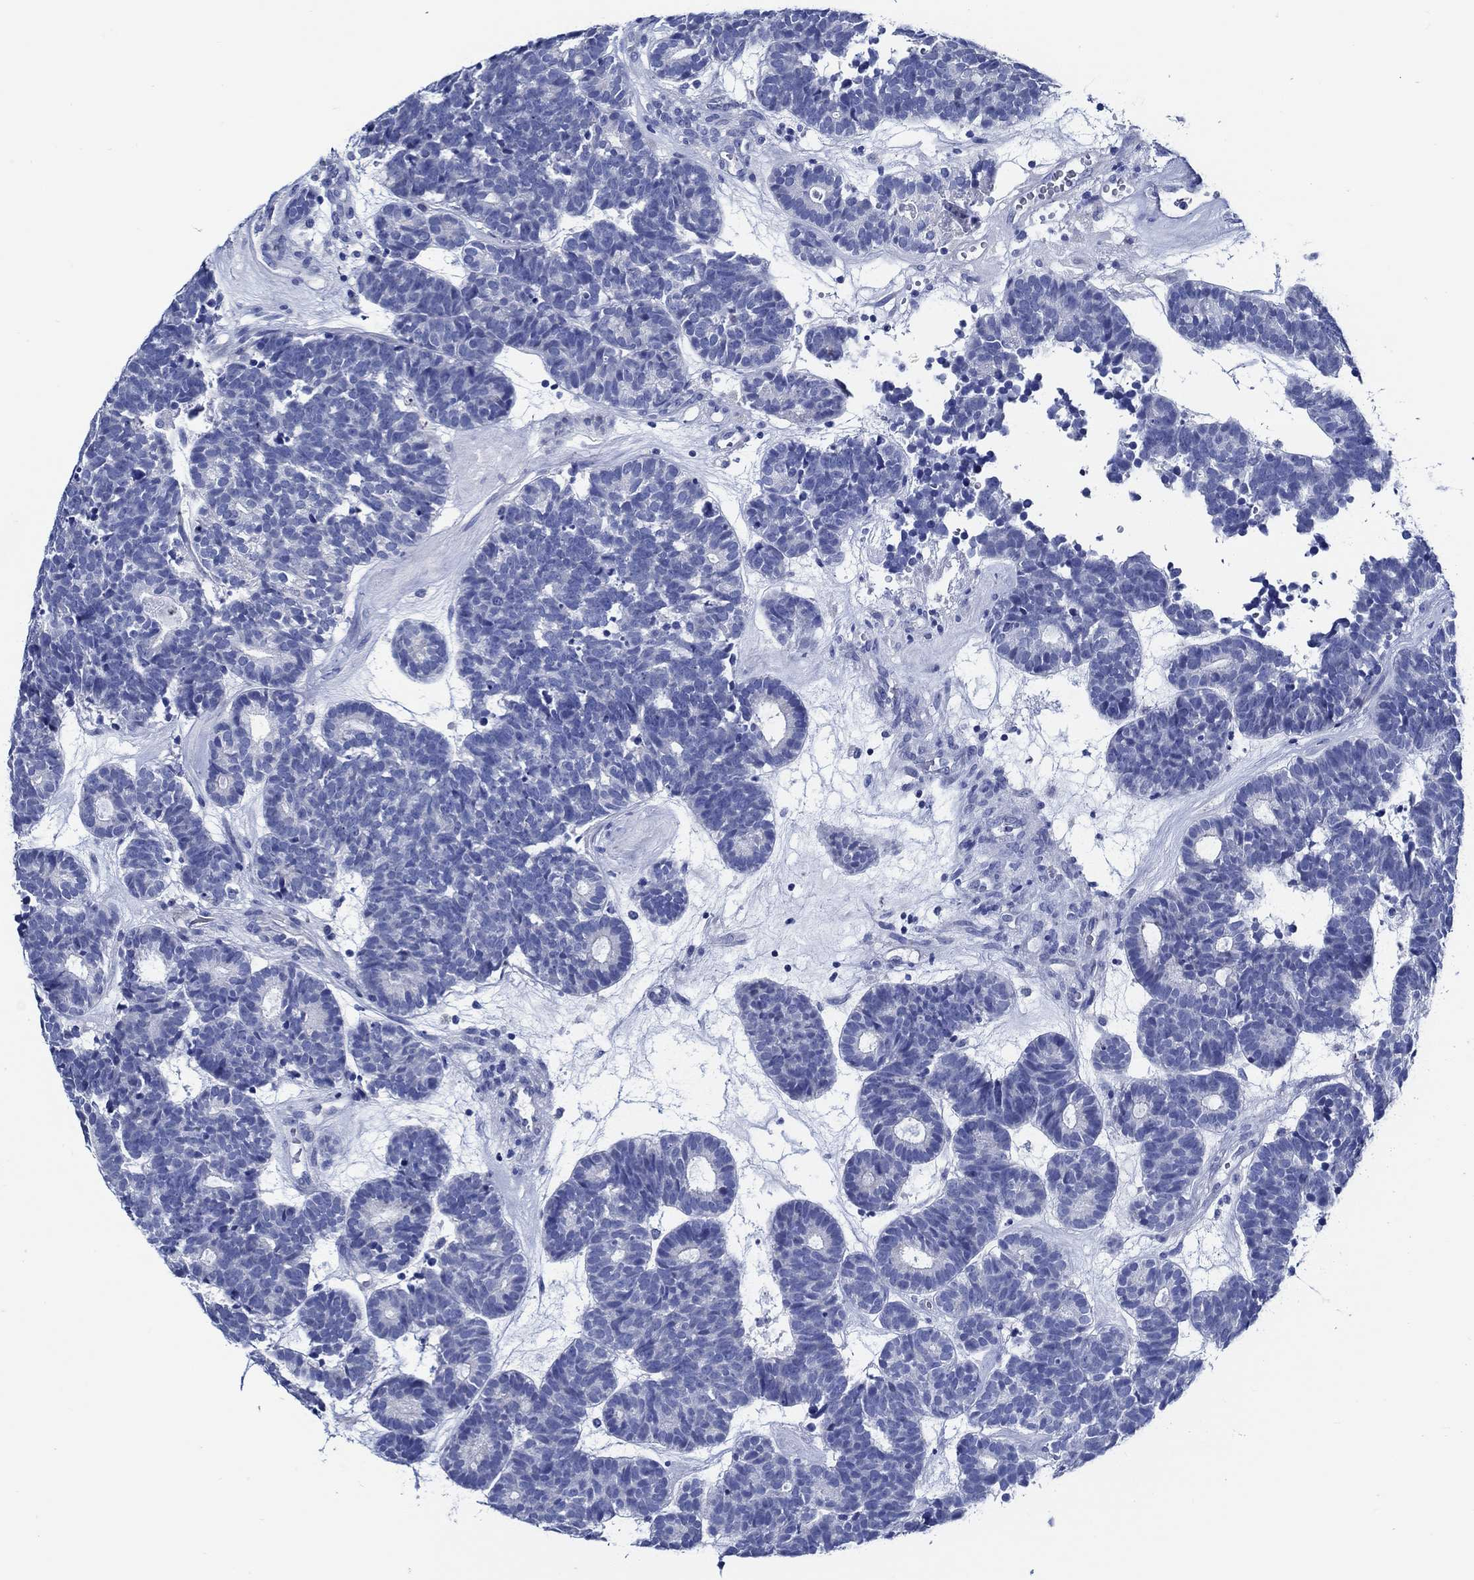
{"staining": {"intensity": "negative", "quantity": "none", "location": "none"}, "tissue": "head and neck cancer", "cell_type": "Tumor cells", "image_type": "cancer", "snomed": [{"axis": "morphology", "description": "Adenocarcinoma, NOS"}, {"axis": "topography", "description": "Head-Neck"}], "caption": "This is an immunohistochemistry (IHC) histopathology image of head and neck cancer. There is no staining in tumor cells.", "gene": "WDR62", "patient": {"sex": "female", "age": 81}}